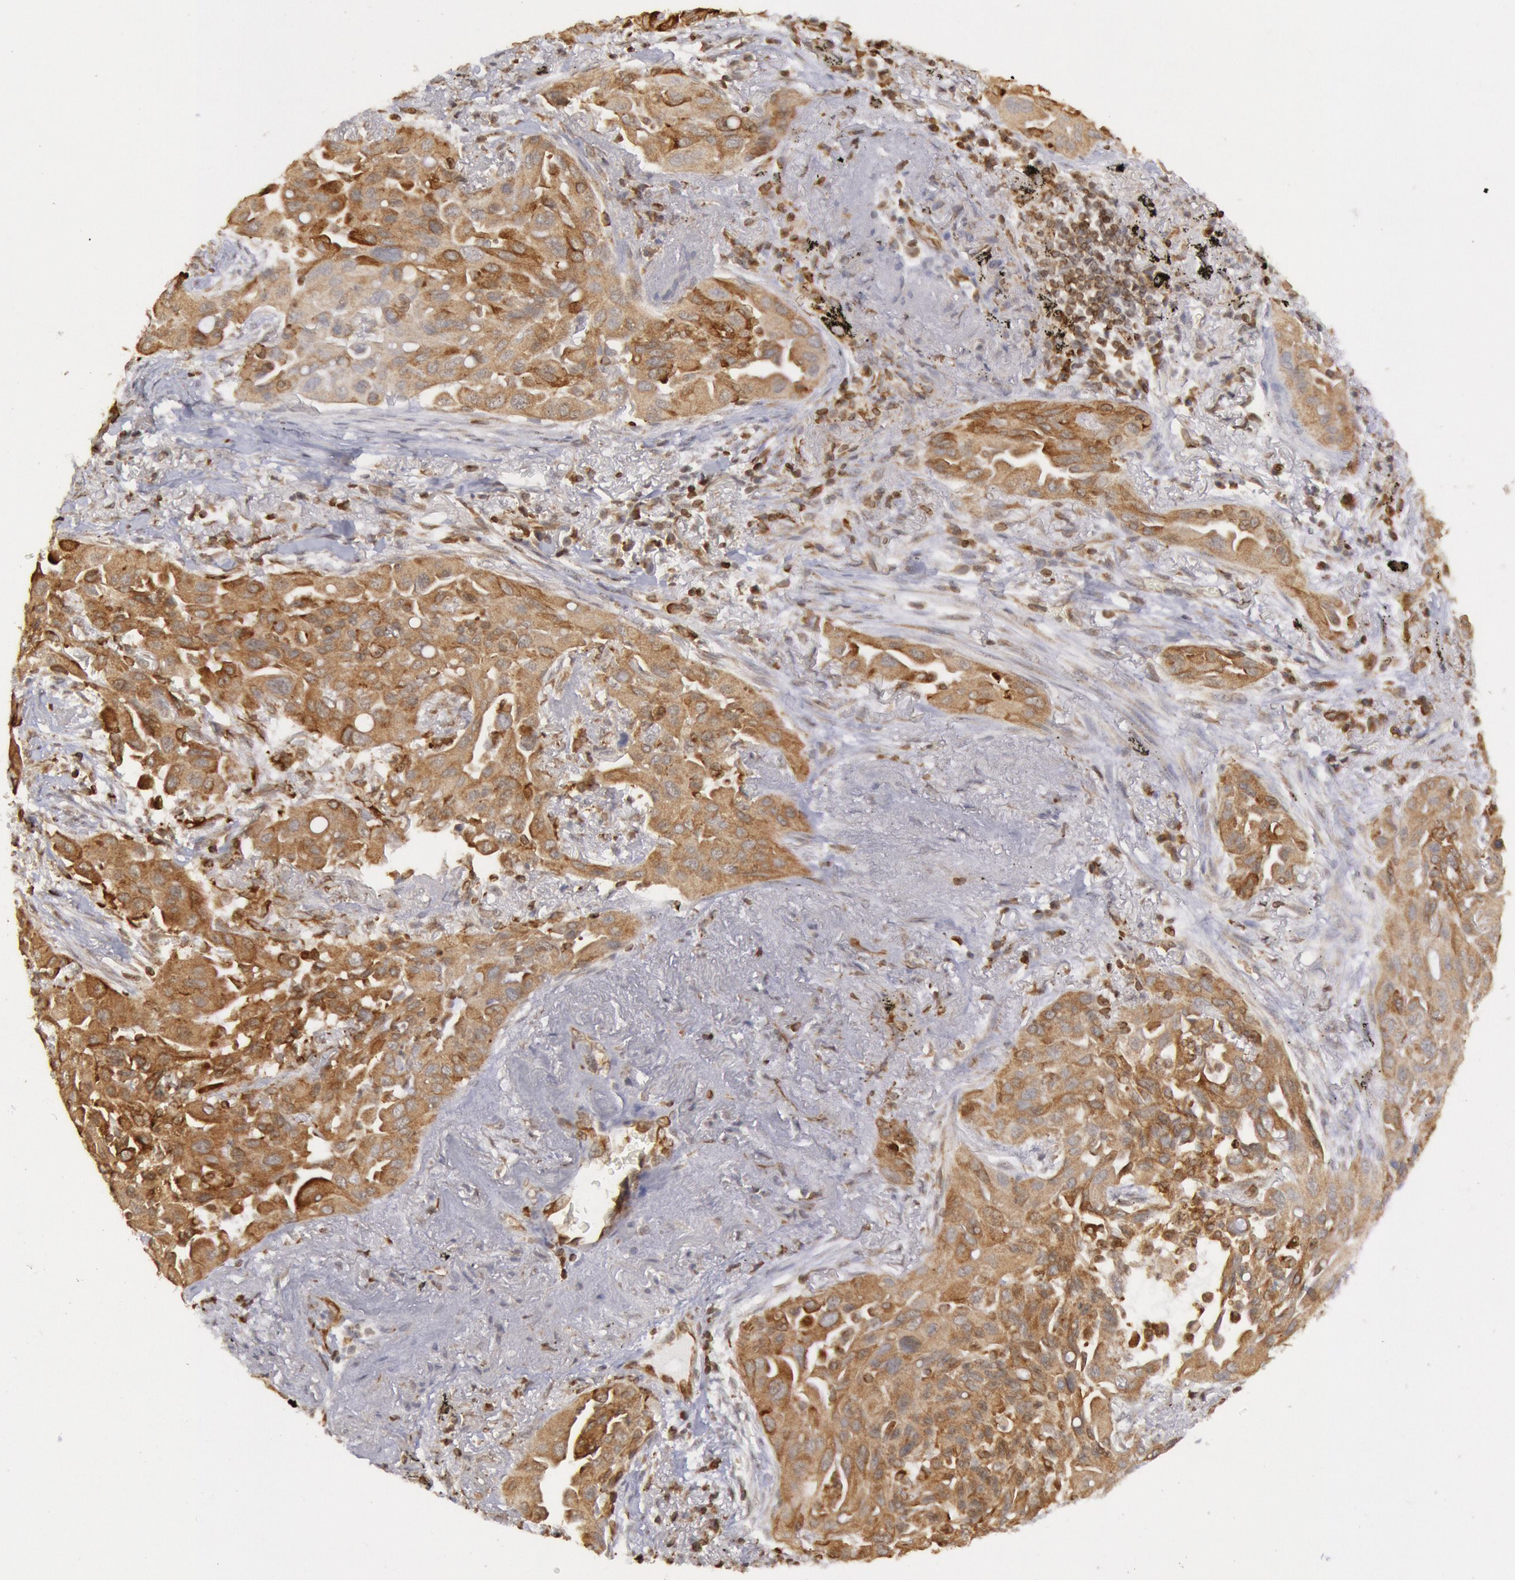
{"staining": {"intensity": "moderate", "quantity": ">75%", "location": "cytoplasmic/membranous"}, "tissue": "lung cancer", "cell_type": "Tumor cells", "image_type": "cancer", "snomed": [{"axis": "morphology", "description": "Adenocarcinoma, NOS"}, {"axis": "topography", "description": "Lung"}], "caption": "Immunohistochemistry of human adenocarcinoma (lung) reveals medium levels of moderate cytoplasmic/membranous positivity in about >75% of tumor cells.", "gene": "TAP2", "patient": {"sex": "male", "age": 68}}